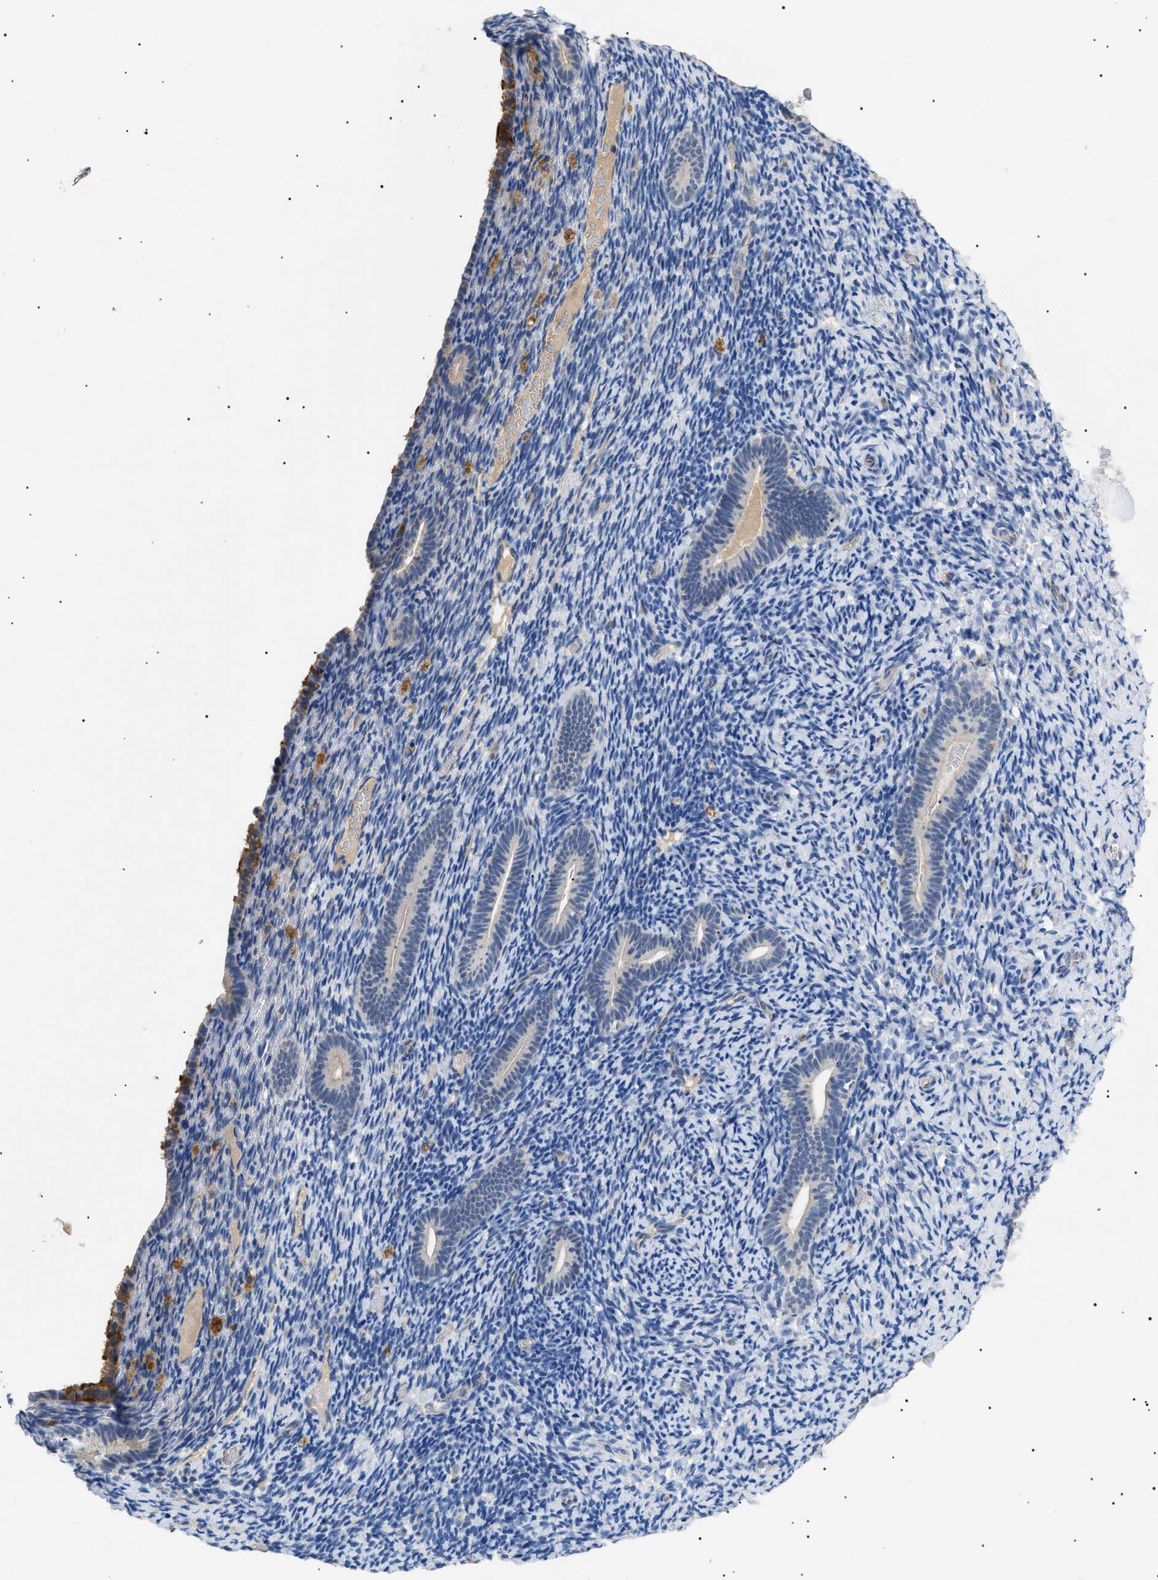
{"staining": {"intensity": "negative", "quantity": "none", "location": "none"}, "tissue": "endometrium", "cell_type": "Cells in endometrial stroma", "image_type": "normal", "snomed": [{"axis": "morphology", "description": "Normal tissue, NOS"}, {"axis": "topography", "description": "Endometrium"}], "caption": "High magnification brightfield microscopy of benign endometrium stained with DAB (brown) and counterstained with hematoxylin (blue): cells in endometrial stroma show no significant staining.", "gene": "CRCP", "patient": {"sex": "female", "age": 51}}